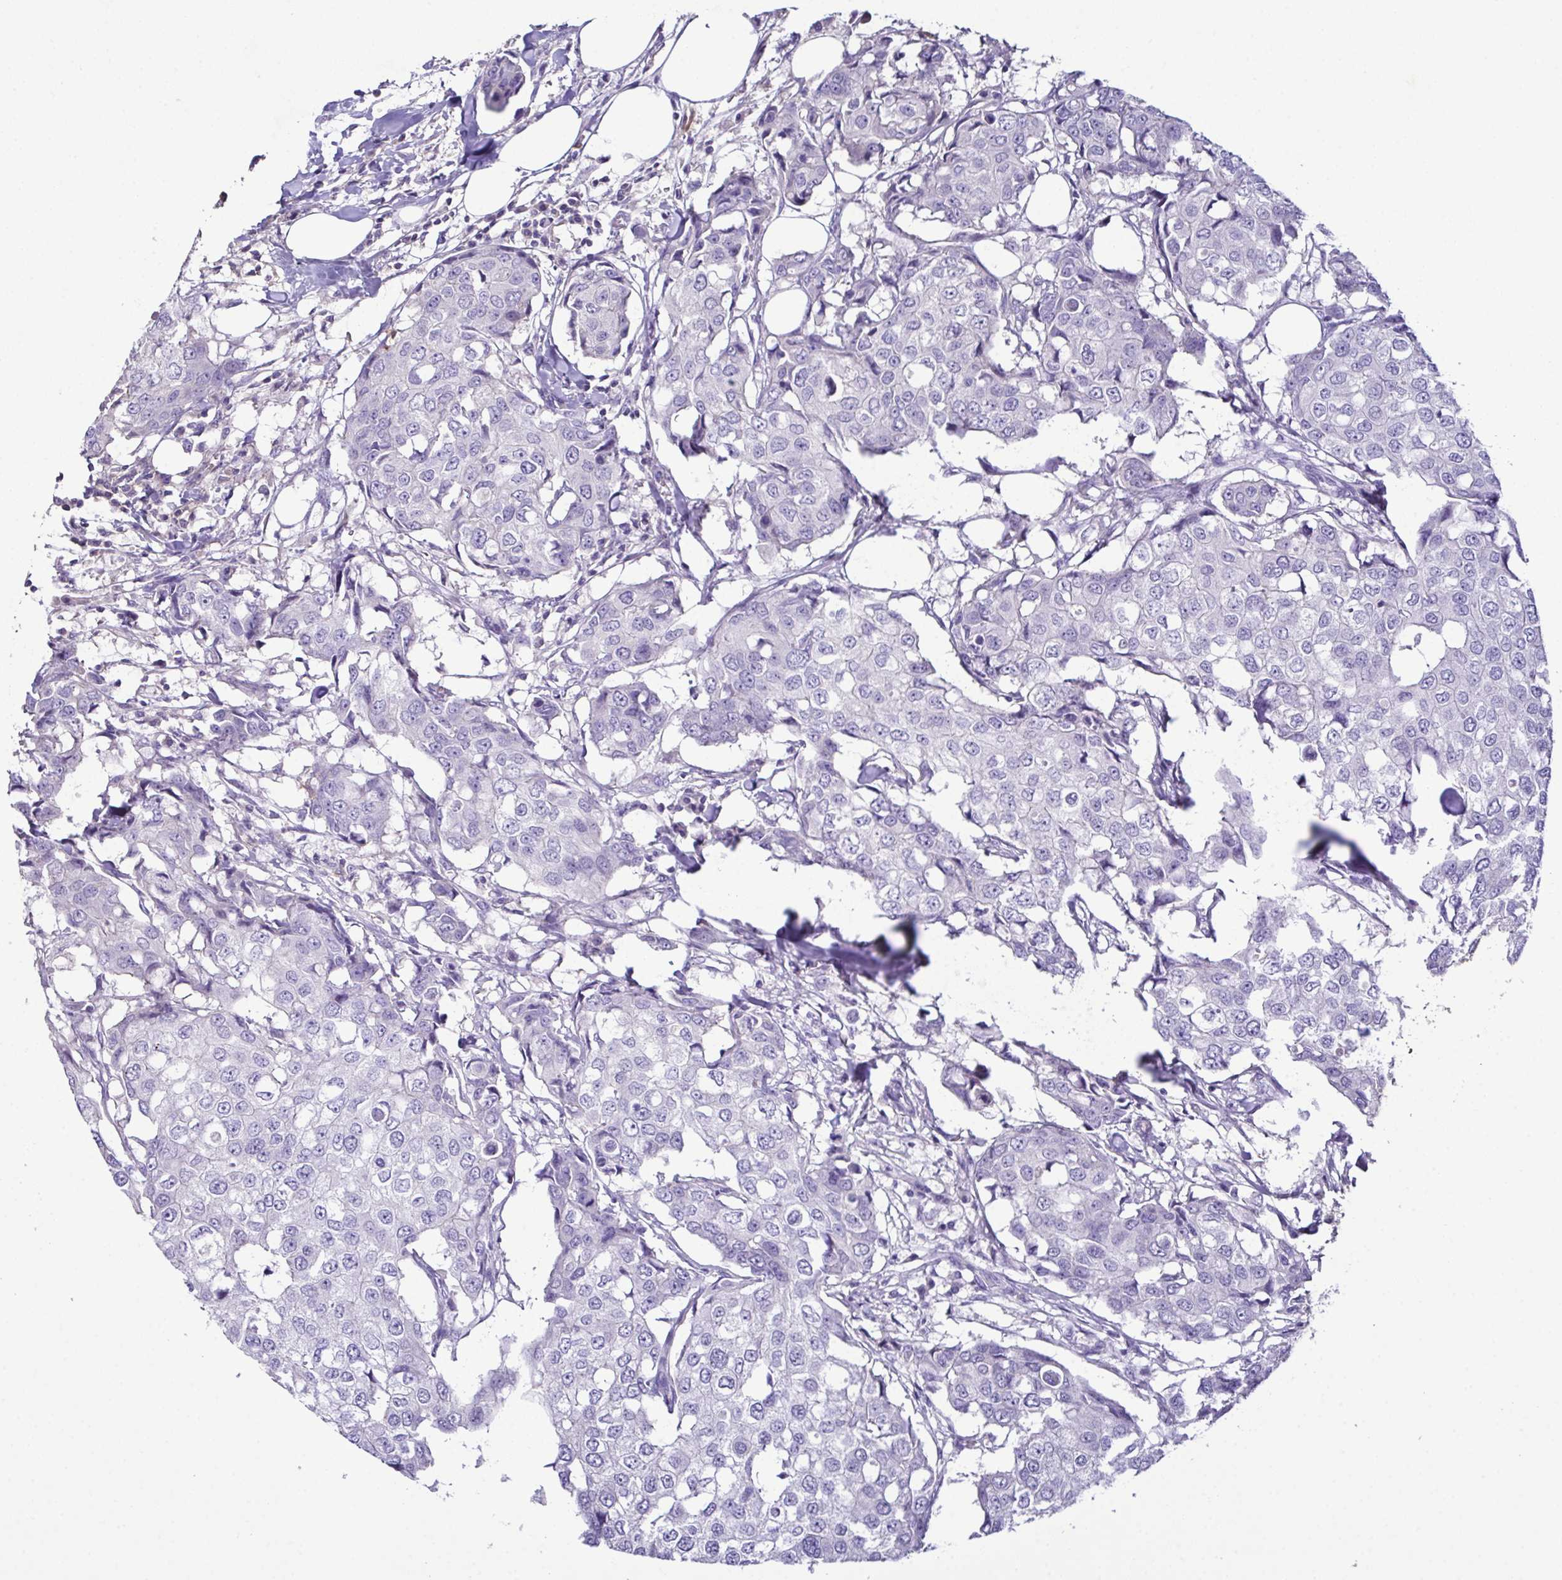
{"staining": {"intensity": "negative", "quantity": "none", "location": "none"}, "tissue": "breast cancer", "cell_type": "Tumor cells", "image_type": "cancer", "snomed": [{"axis": "morphology", "description": "Duct carcinoma"}, {"axis": "topography", "description": "Breast"}], "caption": "Breast cancer (invasive ductal carcinoma) was stained to show a protein in brown. There is no significant expression in tumor cells.", "gene": "MARCO", "patient": {"sex": "female", "age": 27}}